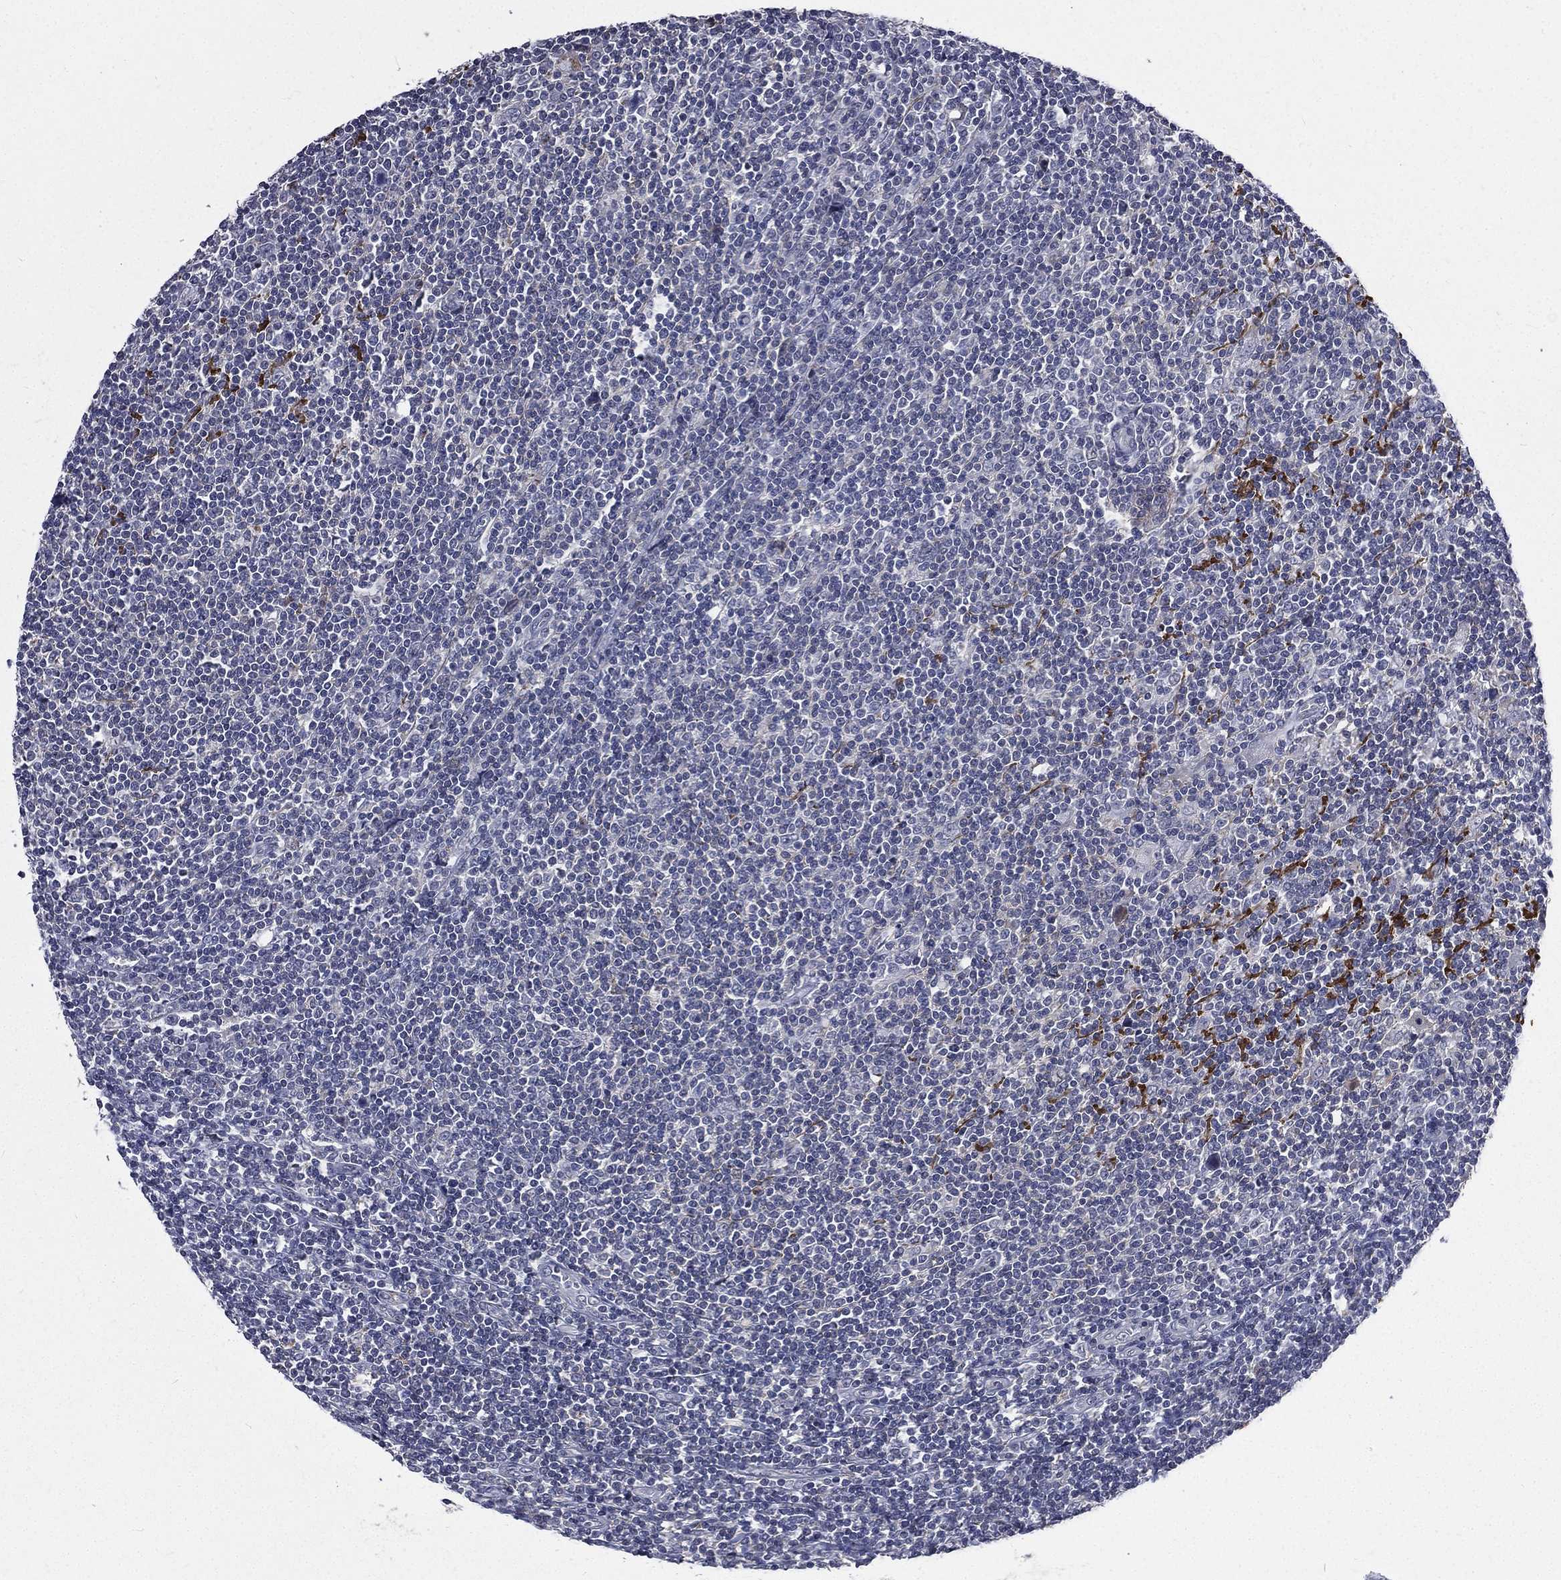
{"staining": {"intensity": "negative", "quantity": "none", "location": "none"}, "tissue": "lymphoma", "cell_type": "Tumor cells", "image_type": "cancer", "snomed": [{"axis": "morphology", "description": "Hodgkin's disease, NOS"}, {"axis": "topography", "description": "Lymph node"}], "caption": "Immunohistochemistry photomicrograph of neoplastic tissue: human Hodgkin's disease stained with DAB (3,3'-diaminobenzidine) exhibits no significant protein expression in tumor cells.", "gene": "FGG", "patient": {"sex": "male", "age": 40}}